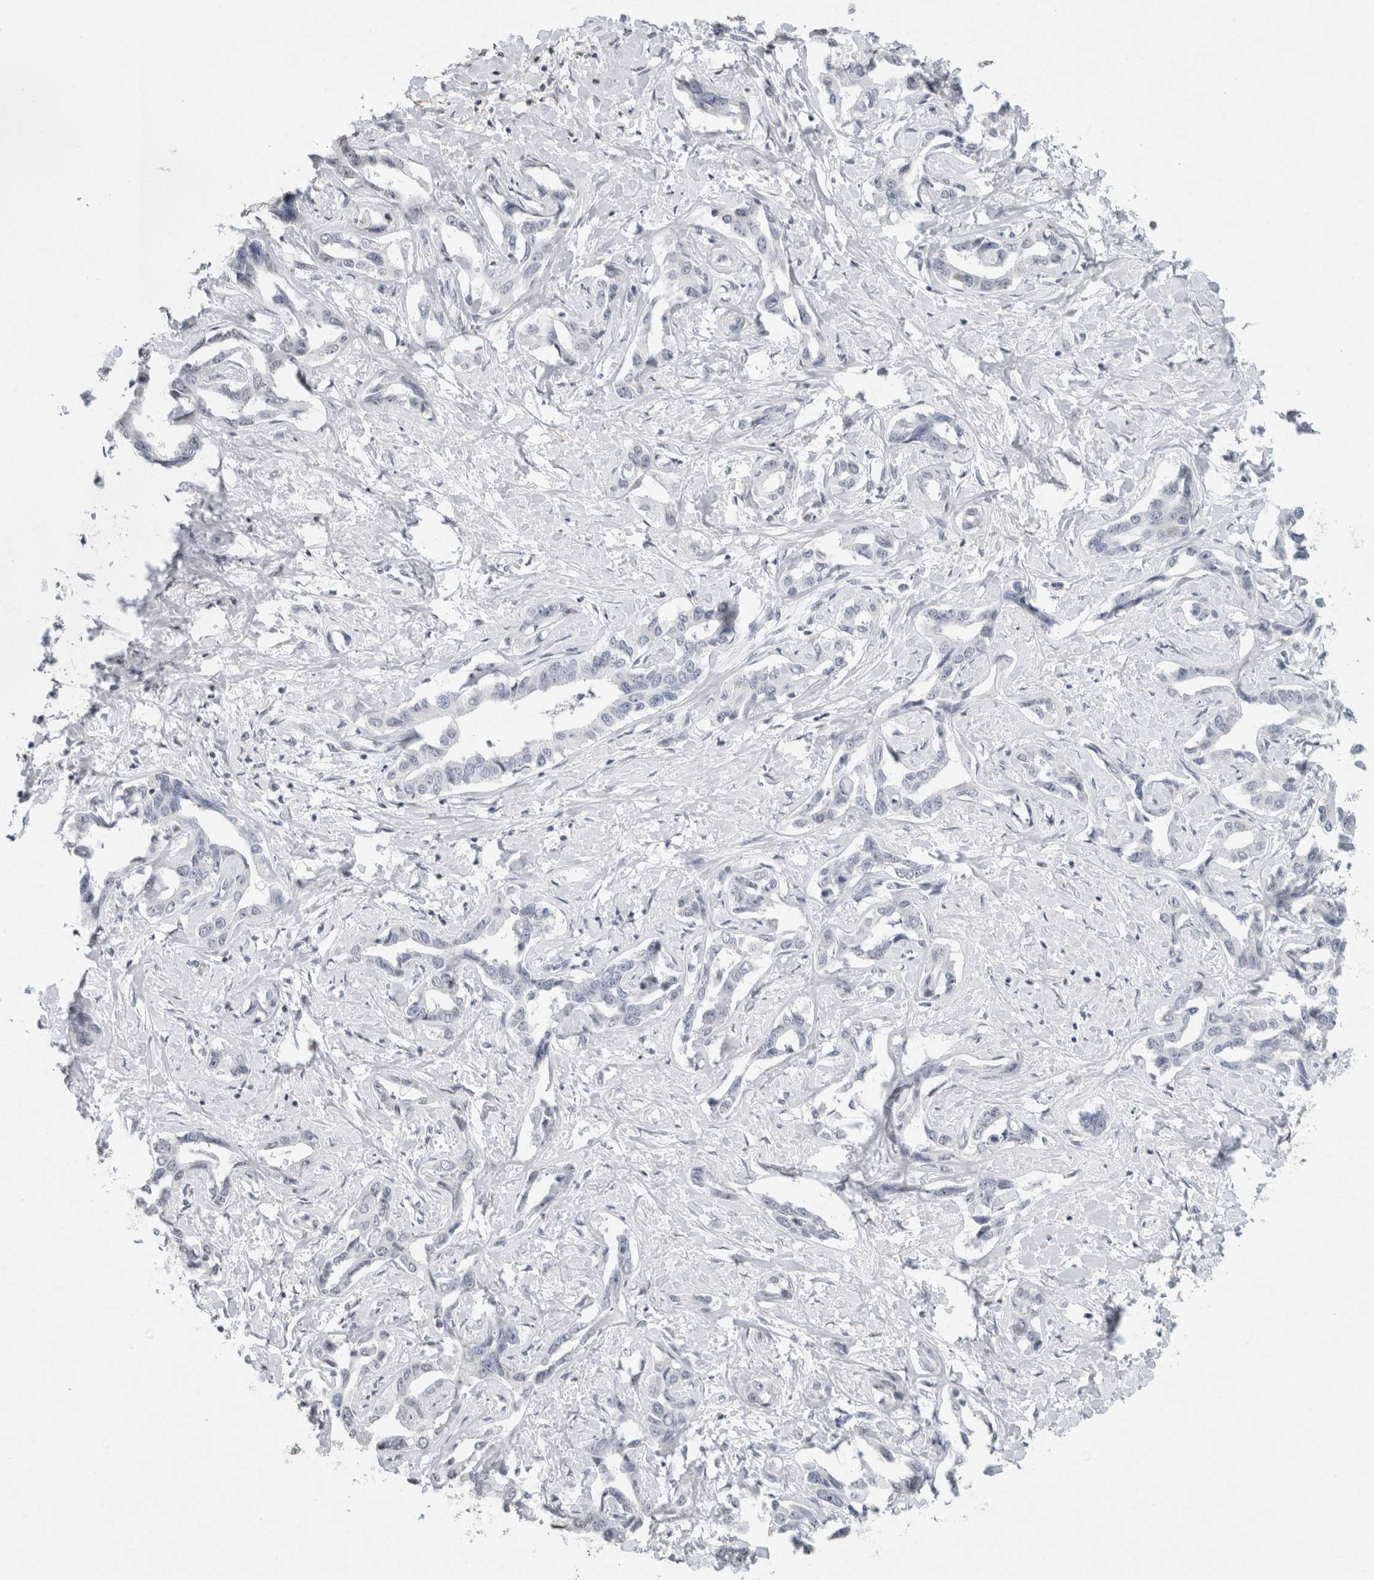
{"staining": {"intensity": "negative", "quantity": "none", "location": "none"}, "tissue": "liver cancer", "cell_type": "Tumor cells", "image_type": "cancer", "snomed": [{"axis": "morphology", "description": "Cholangiocarcinoma"}, {"axis": "topography", "description": "Liver"}], "caption": "DAB (3,3'-diaminobenzidine) immunohistochemical staining of human liver cancer demonstrates no significant expression in tumor cells. Brightfield microscopy of immunohistochemistry (IHC) stained with DAB (3,3'-diaminobenzidine) (brown) and hematoxylin (blue), captured at high magnification.", "gene": "CNTN1", "patient": {"sex": "male", "age": 59}}